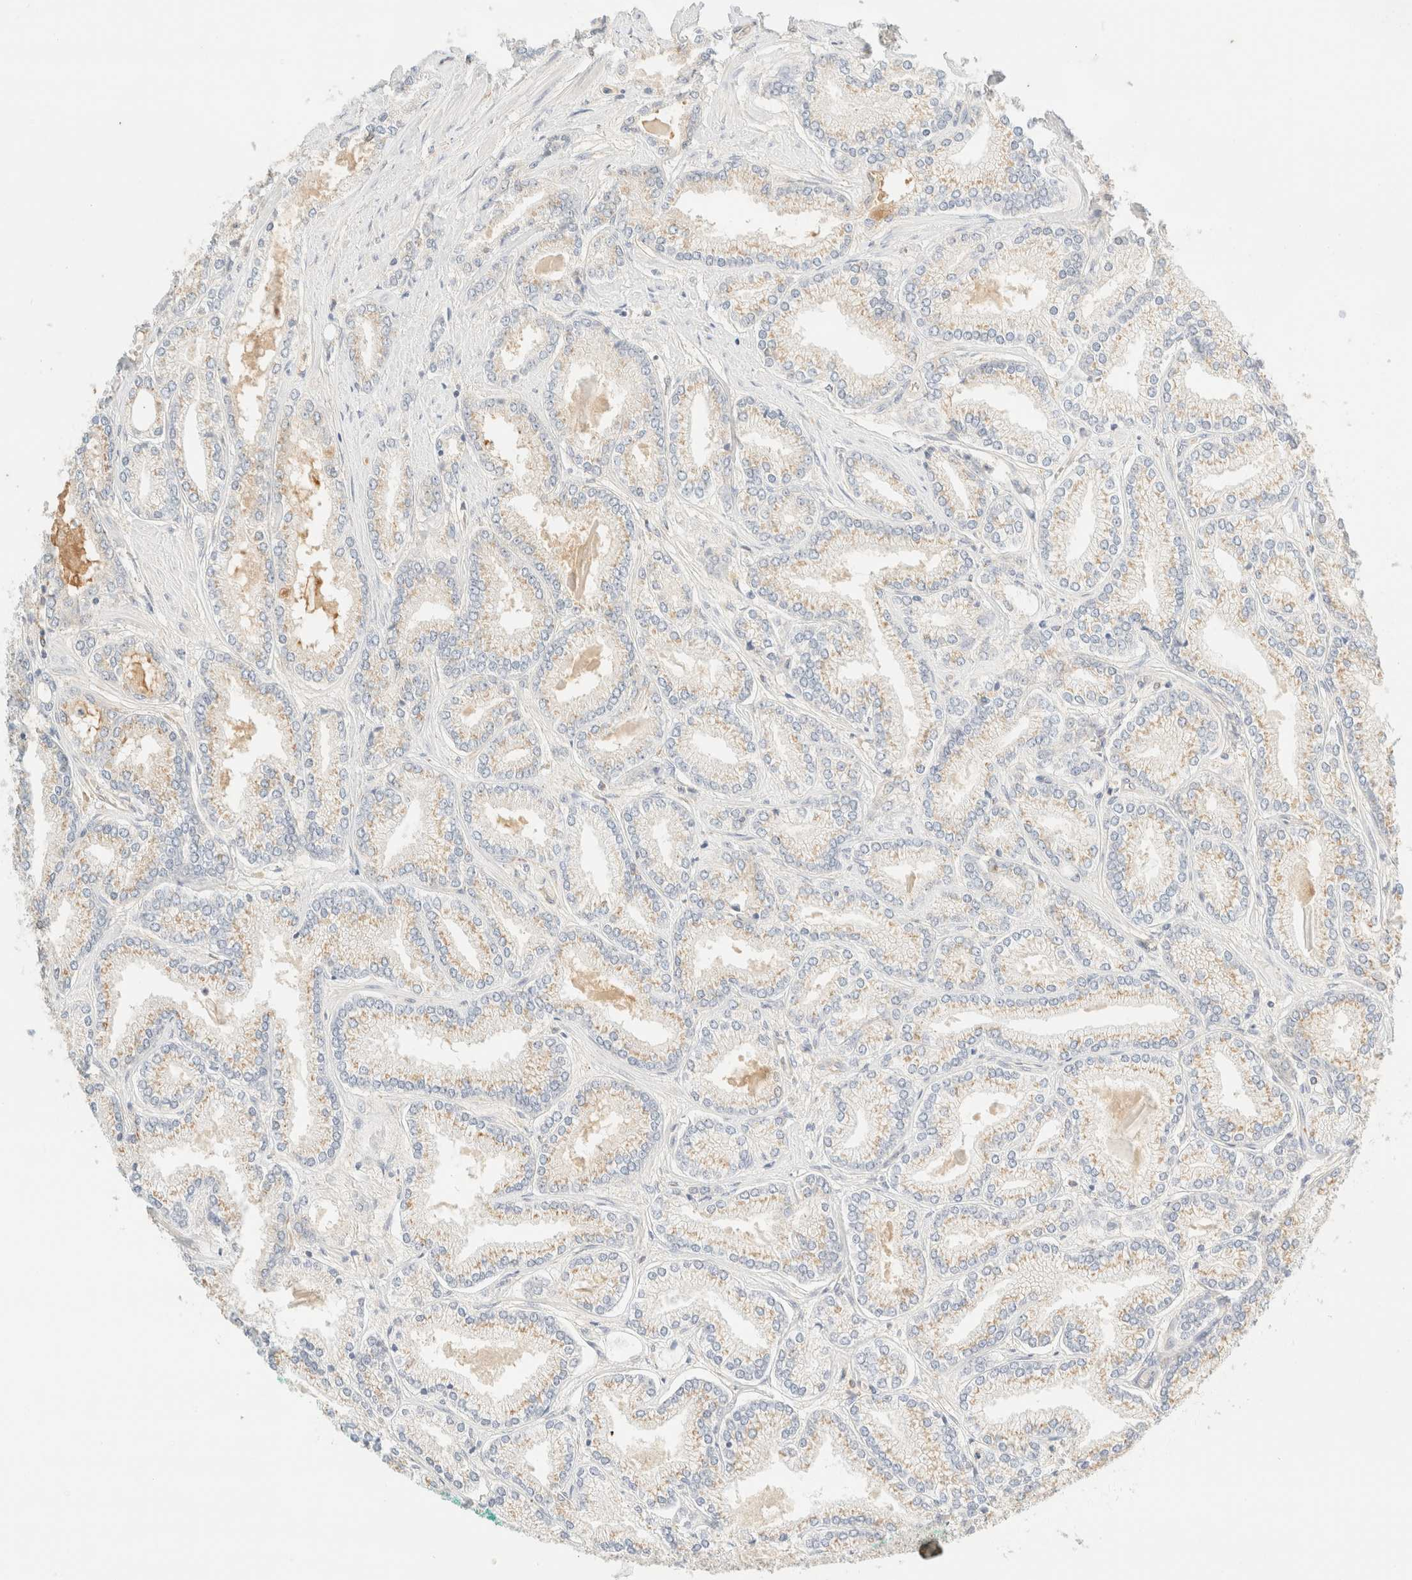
{"staining": {"intensity": "weak", "quantity": "25%-75%", "location": "cytoplasmic/membranous"}, "tissue": "prostate cancer", "cell_type": "Tumor cells", "image_type": "cancer", "snomed": [{"axis": "morphology", "description": "Adenocarcinoma, Low grade"}, {"axis": "topography", "description": "Prostate"}], "caption": "Prostate cancer was stained to show a protein in brown. There is low levels of weak cytoplasmic/membranous positivity in about 25%-75% of tumor cells.", "gene": "FHOD1", "patient": {"sex": "male", "age": 62}}